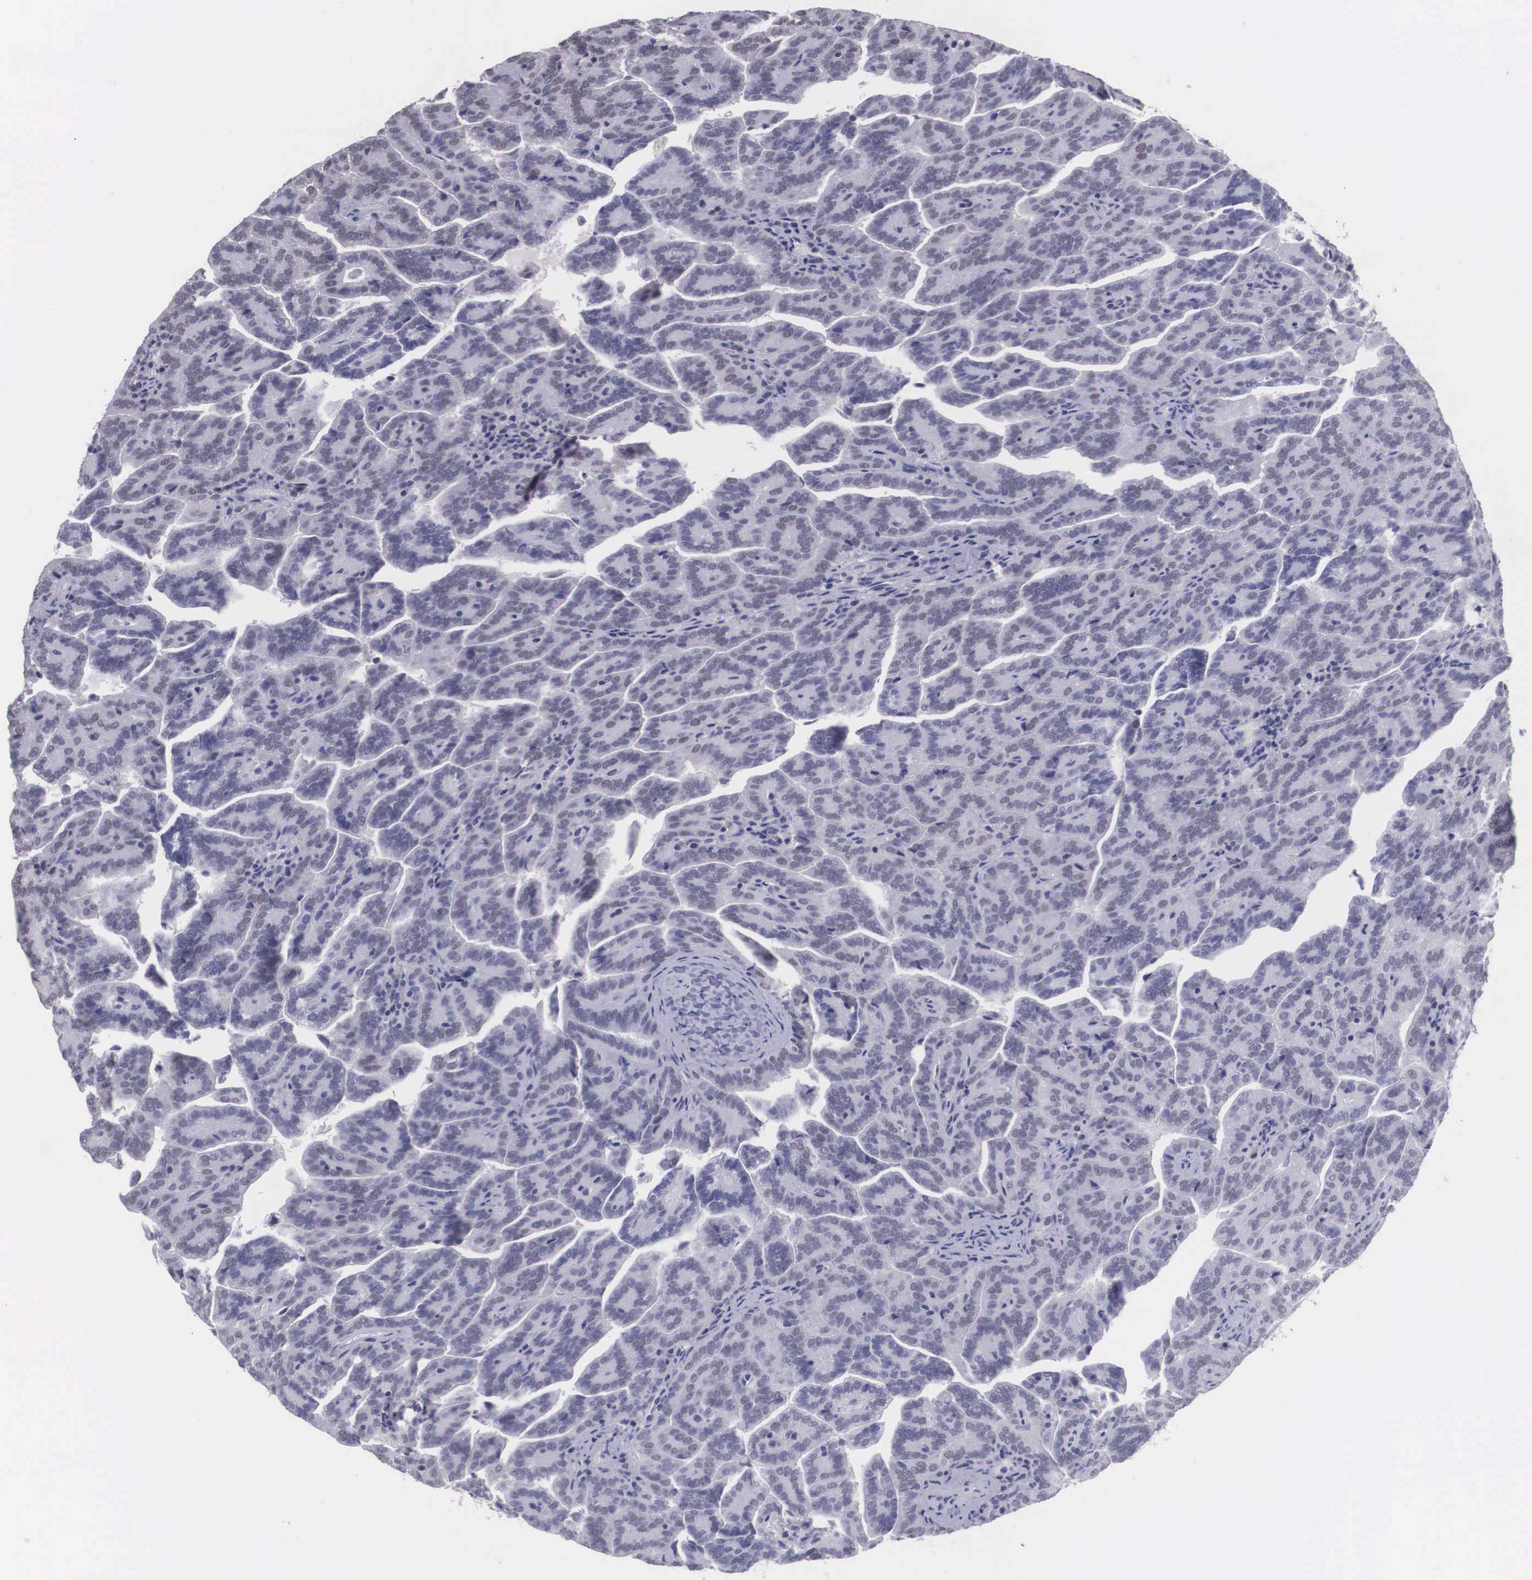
{"staining": {"intensity": "negative", "quantity": "none", "location": "none"}, "tissue": "renal cancer", "cell_type": "Tumor cells", "image_type": "cancer", "snomed": [{"axis": "morphology", "description": "Adenocarcinoma, NOS"}, {"axis": "topography", "description": "Kidney"}], "caption": "High magnification brightfield microscopy of renal adenocarcinoma stained with DAB (3,3'-diaminobenzidine) (brown) and counterstained with hematoxylin (blue): tumor cells show no significant positivity.", "gene": "ZNF275", "patient": {"sex": "male", "age": 61}}